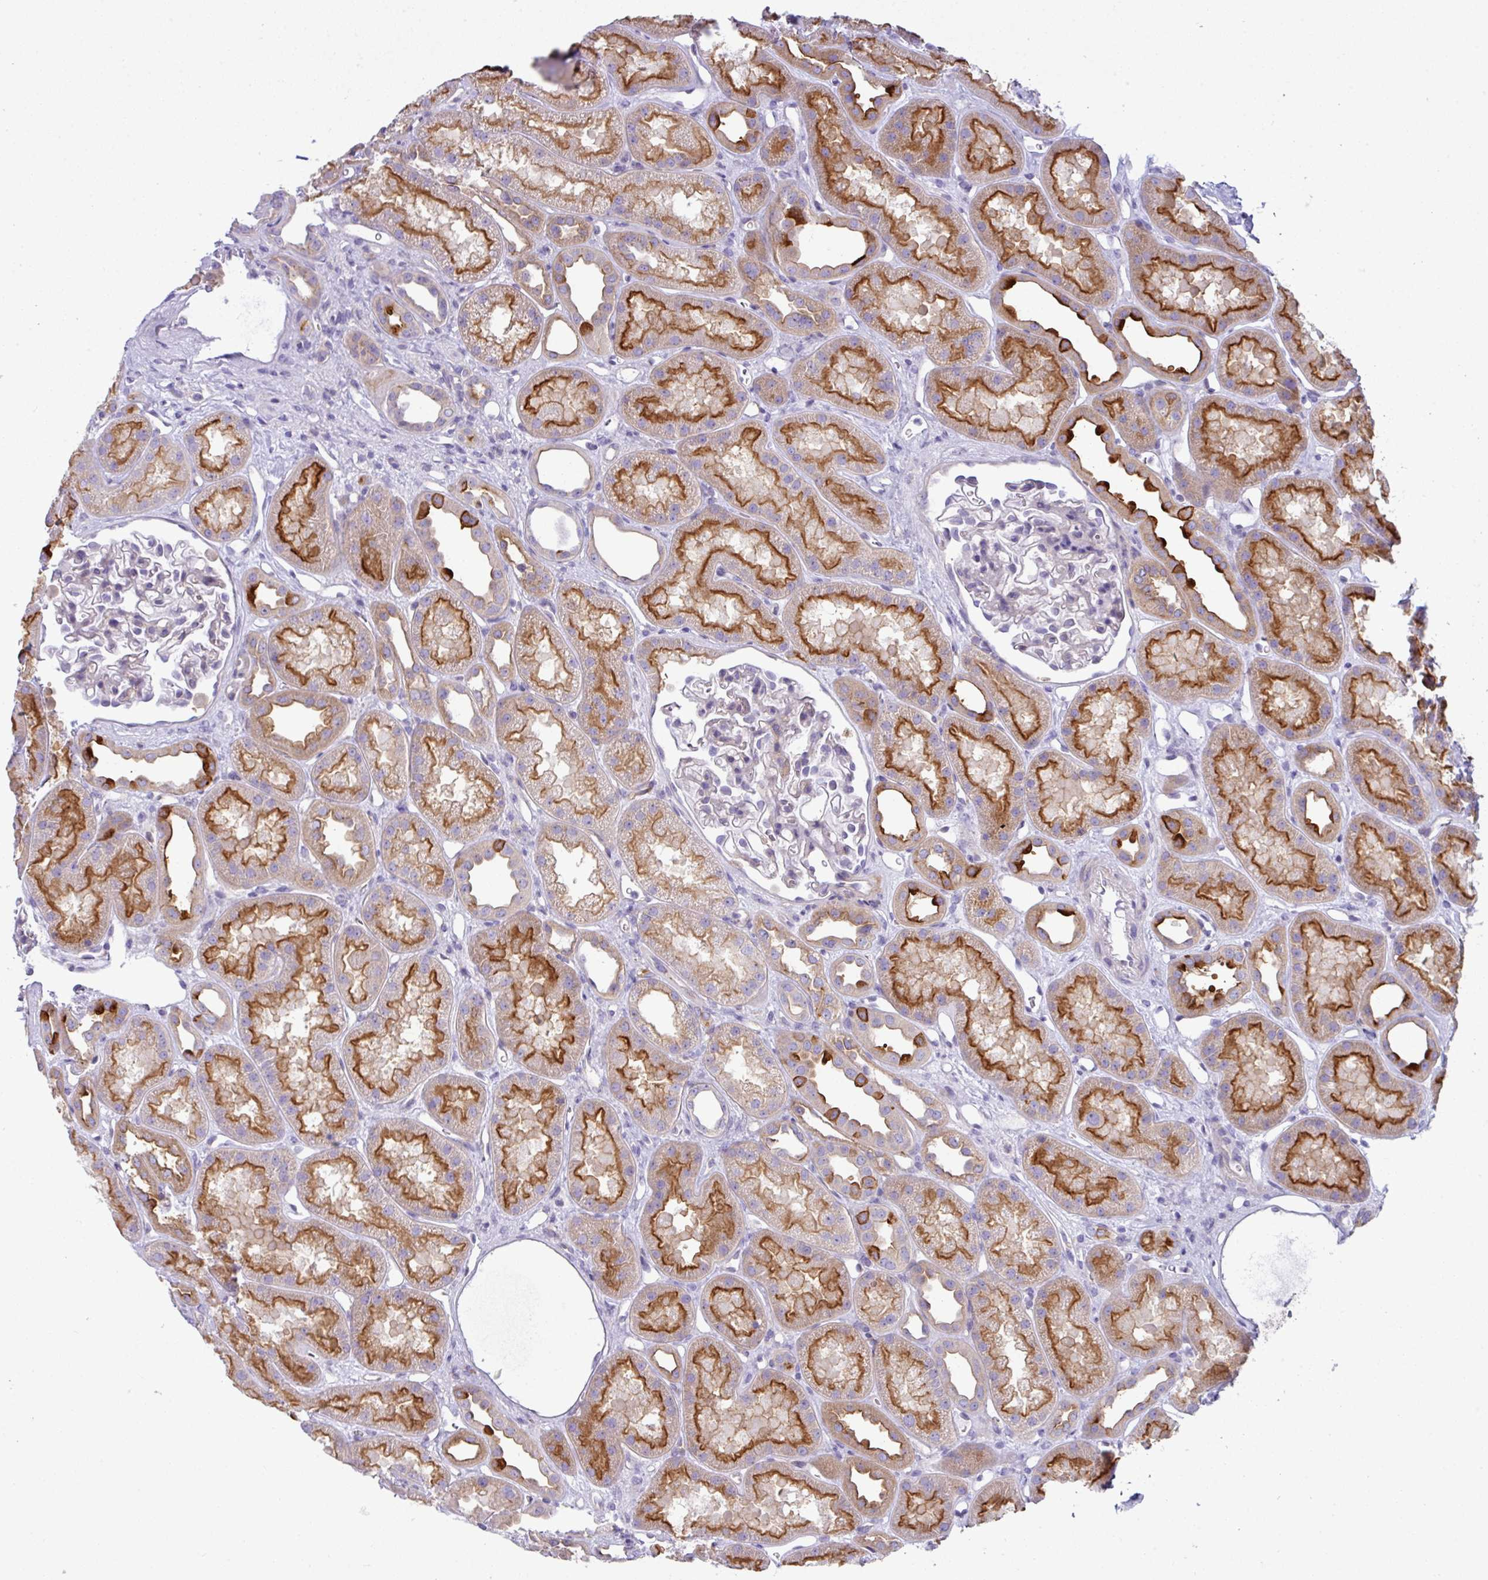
{"staining": {"intensity": "negative", "quantity": "none", "location": "none"}, "tissue": "kidney", "cell_type": "Cells in glomeruli", "image_type": "normal", "snomed": [{"axis": "morphology", "description": "Normal tissue, NOS"}, {"axis": "topography", "description": "Kidney"}], "caption": "There is no significant staining in cells in glomeruli of kidney. (Immunohistochemistry (ihc), brightfield microscopy, high magnification).", "gene": "ABCC5", "patient": {"sex": "male", "age": 61}}